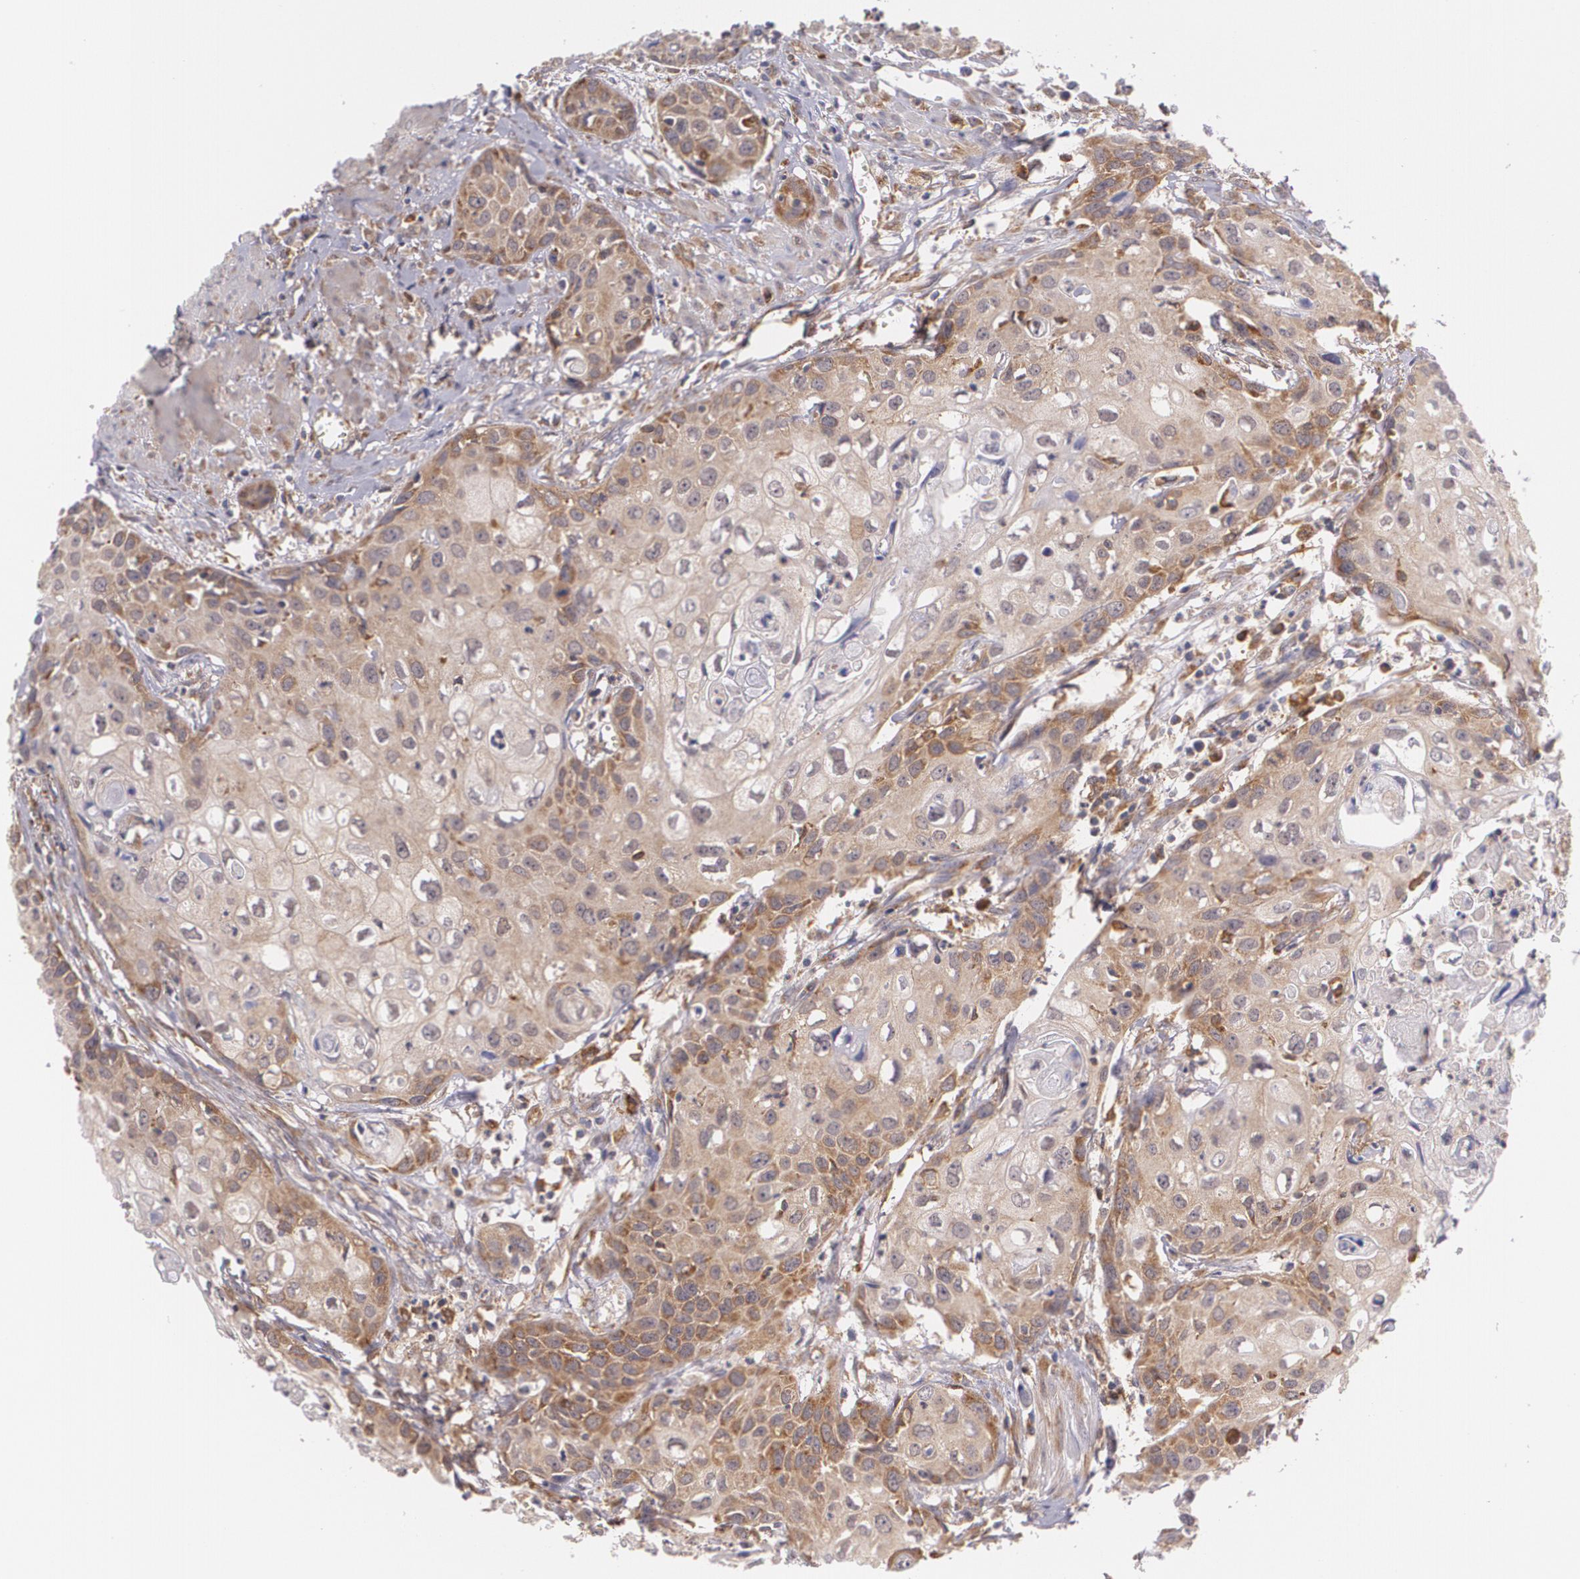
{"staining": {"intensity": "moderate", "quantity": ">75%", "location": "cytoplasmic/membranous"}, "tissue": "urothelial cancer", "cell_type": "Tumor cells", "image_type": "cancer", "snomed": [{"axis": "morphology", "description": "Urothelial carcinoma, High grade"}, {"axis": "topography", "description": "Urinary bladder"}], "caption": "About >75% of tumor cells in human urothelial cancer demonstrate moderate cytoplasmic/membranous protein positivity as visualized by brown immunohistochemical staining.", "gene": "CCL17", "patient": {"sex": "male", "age": 54}}